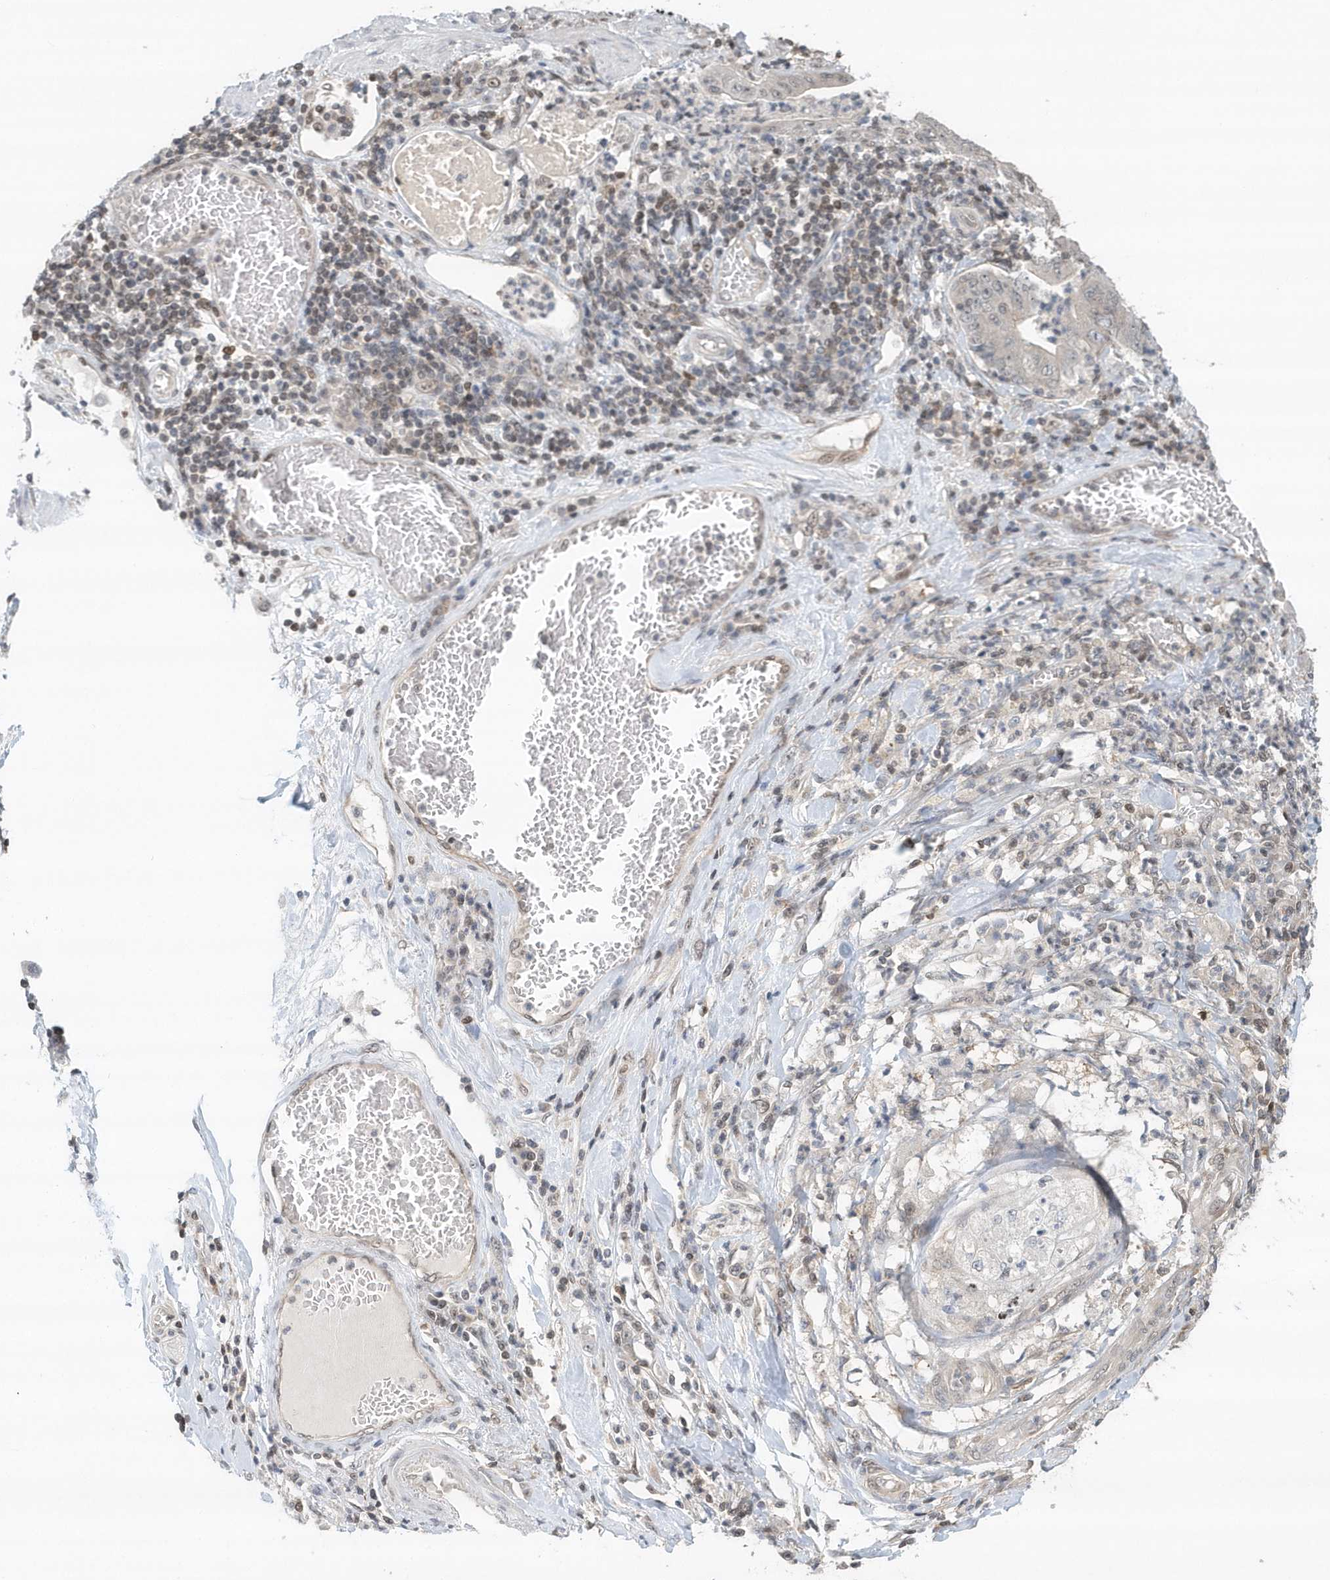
{"staining": {"intensity": "negative", "quantity": "none", "location": "none"}, "tissue": "stomach cancer", "cell_type": "Tumor cells", "image_type": "cancer", "snomed": [{"axis": "morphology", "description": "Adenocarcinoma, NOS"}, {"axis": "topography", "description": "Stomach"}], "caption": "This is a photomicrograph of immunohistochemistry staining of stomach cancer (adenocarcinoma), which shows no staining in tumor cells. Nuclei are stained in blue.", "gene": "SUMO2", "patient": {"sex": "female", "age": 73}}